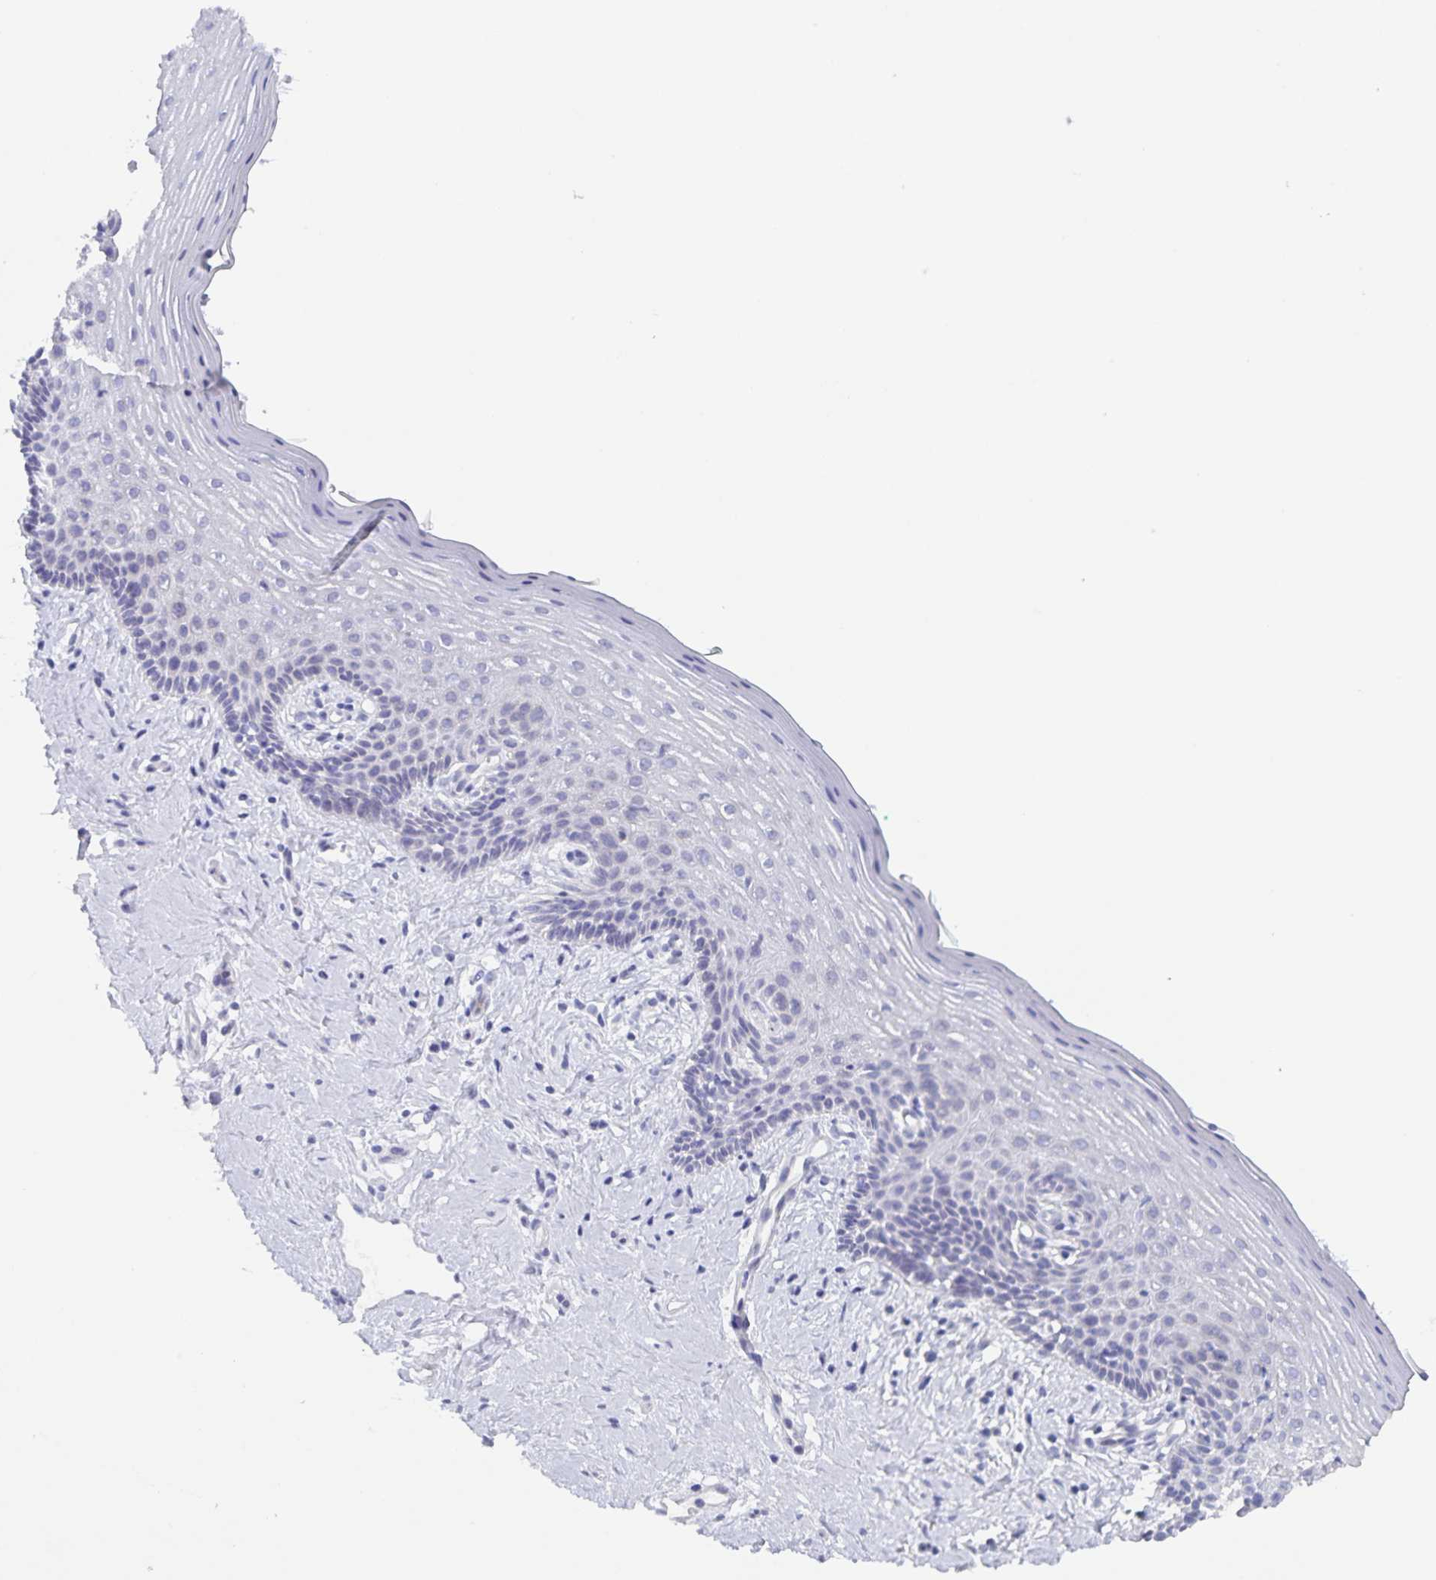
{"staining": {"intensity": "negative", "quantity": "none", "location": "none"}, "tissue": "vagina", "cell_type": "Squamous epithelial cells", "image_type": "normal", "snomed": [{"axis": "morphology", "description": "Normal tissue, NOS"}, {"axis": "topography", "description": "Vagina"}], "caption": "This is an immunohistochemistry micrograph of unremarkable human vagina. There is no positivity in squamous epithelial cells.", "gene": "AQP4", "patient": {"sex": "female", "age": 42}}